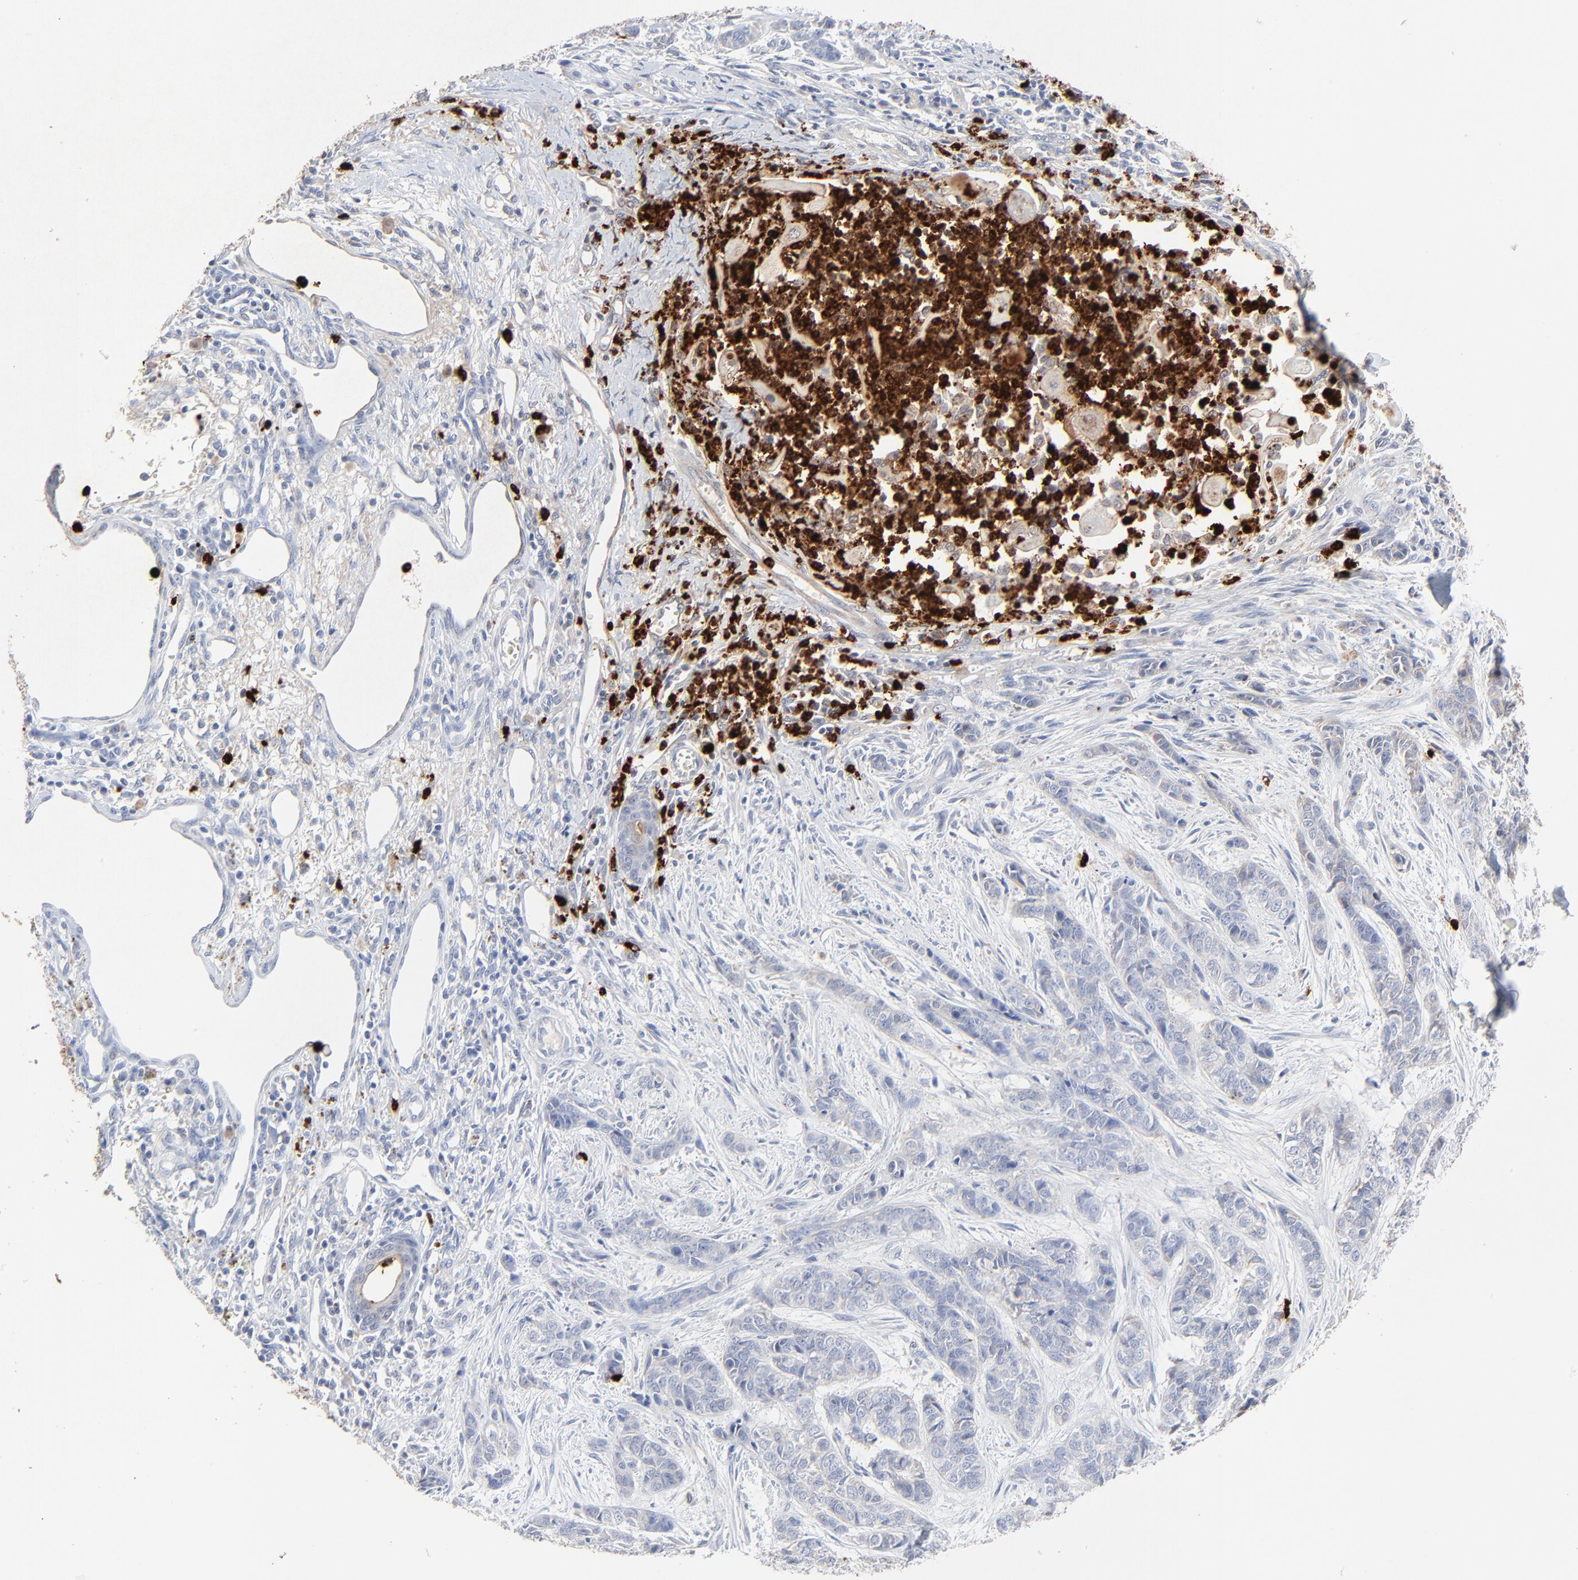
{"staining": {"intensity": "negative", "quantity": "none", "location": "none"}, "tissue": "skin cancer", "cell_type": "Tumor cells", "image_type": "cancer", "snomed": [{"axis": "morphology", "description": "Basal cell carcinoma"}, {"axis": "topography", "description": "Skin"}], "caption": "High magnification brightfield microscopy of skin cancer stained with DAB (3,3'-diaminobenzidine) (brown) and counterstained with hematoxylin (blue): tumor cells show no significant expression.", "gene": "LCN2", "patient": {"sex": "female", "age": 64}}